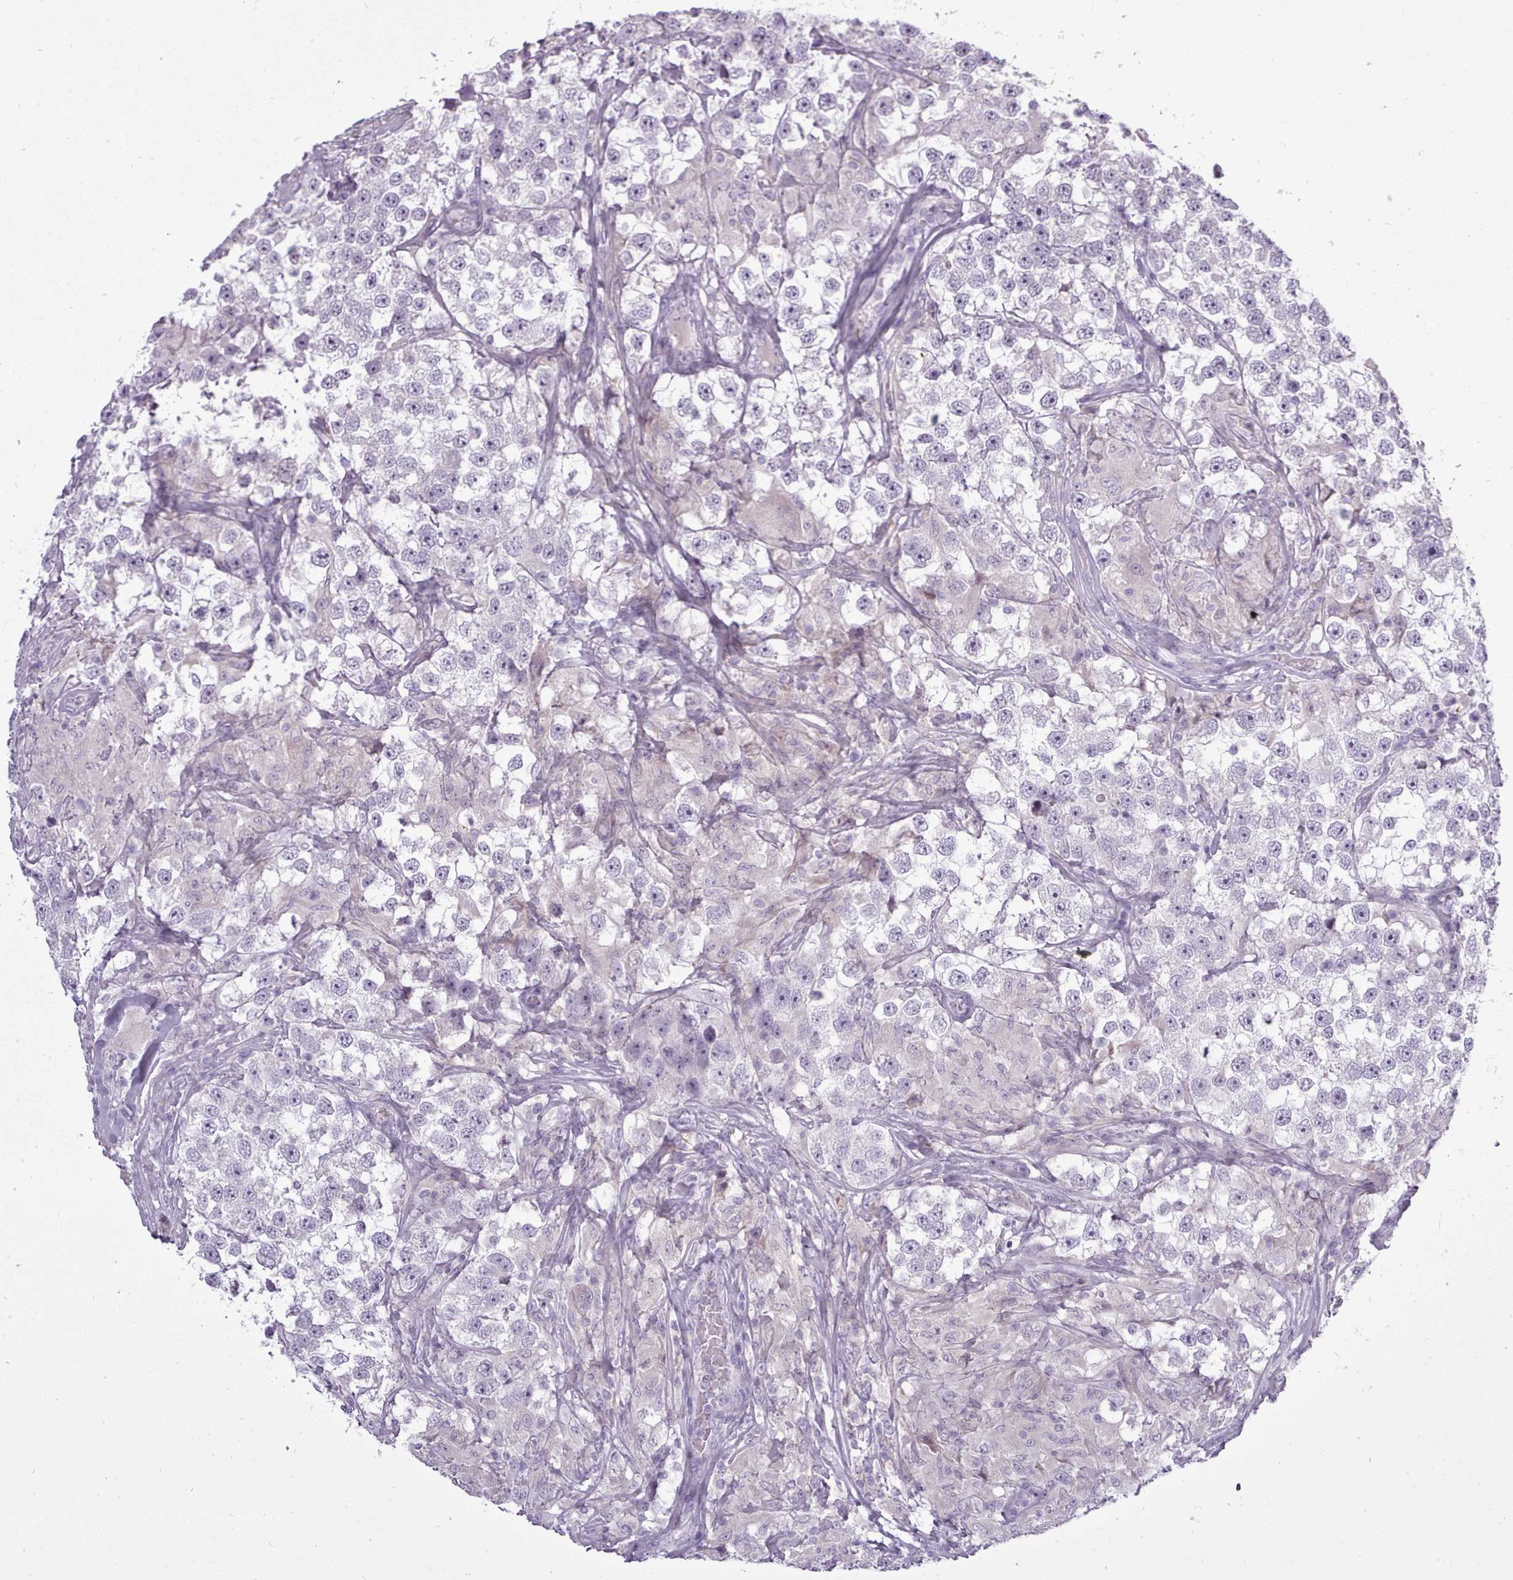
{"staining": {"intensity": "negative", "quantity": "none", "location": "none"}, "tissue": "testis cancer", "cell_type": "Tumor cells", "image_type": "cancer", "snomed": [{"axis": "morphology", "description": "Seminoma, NOS"}, {"axis": "topography", "description": "Testis"}], "caption": "A micrograph of human testis cancer (seminoma) is negative for staining in tumor cells.", "gene": "BDKRB2", "patient": {"sex": "male", "age": 46}}